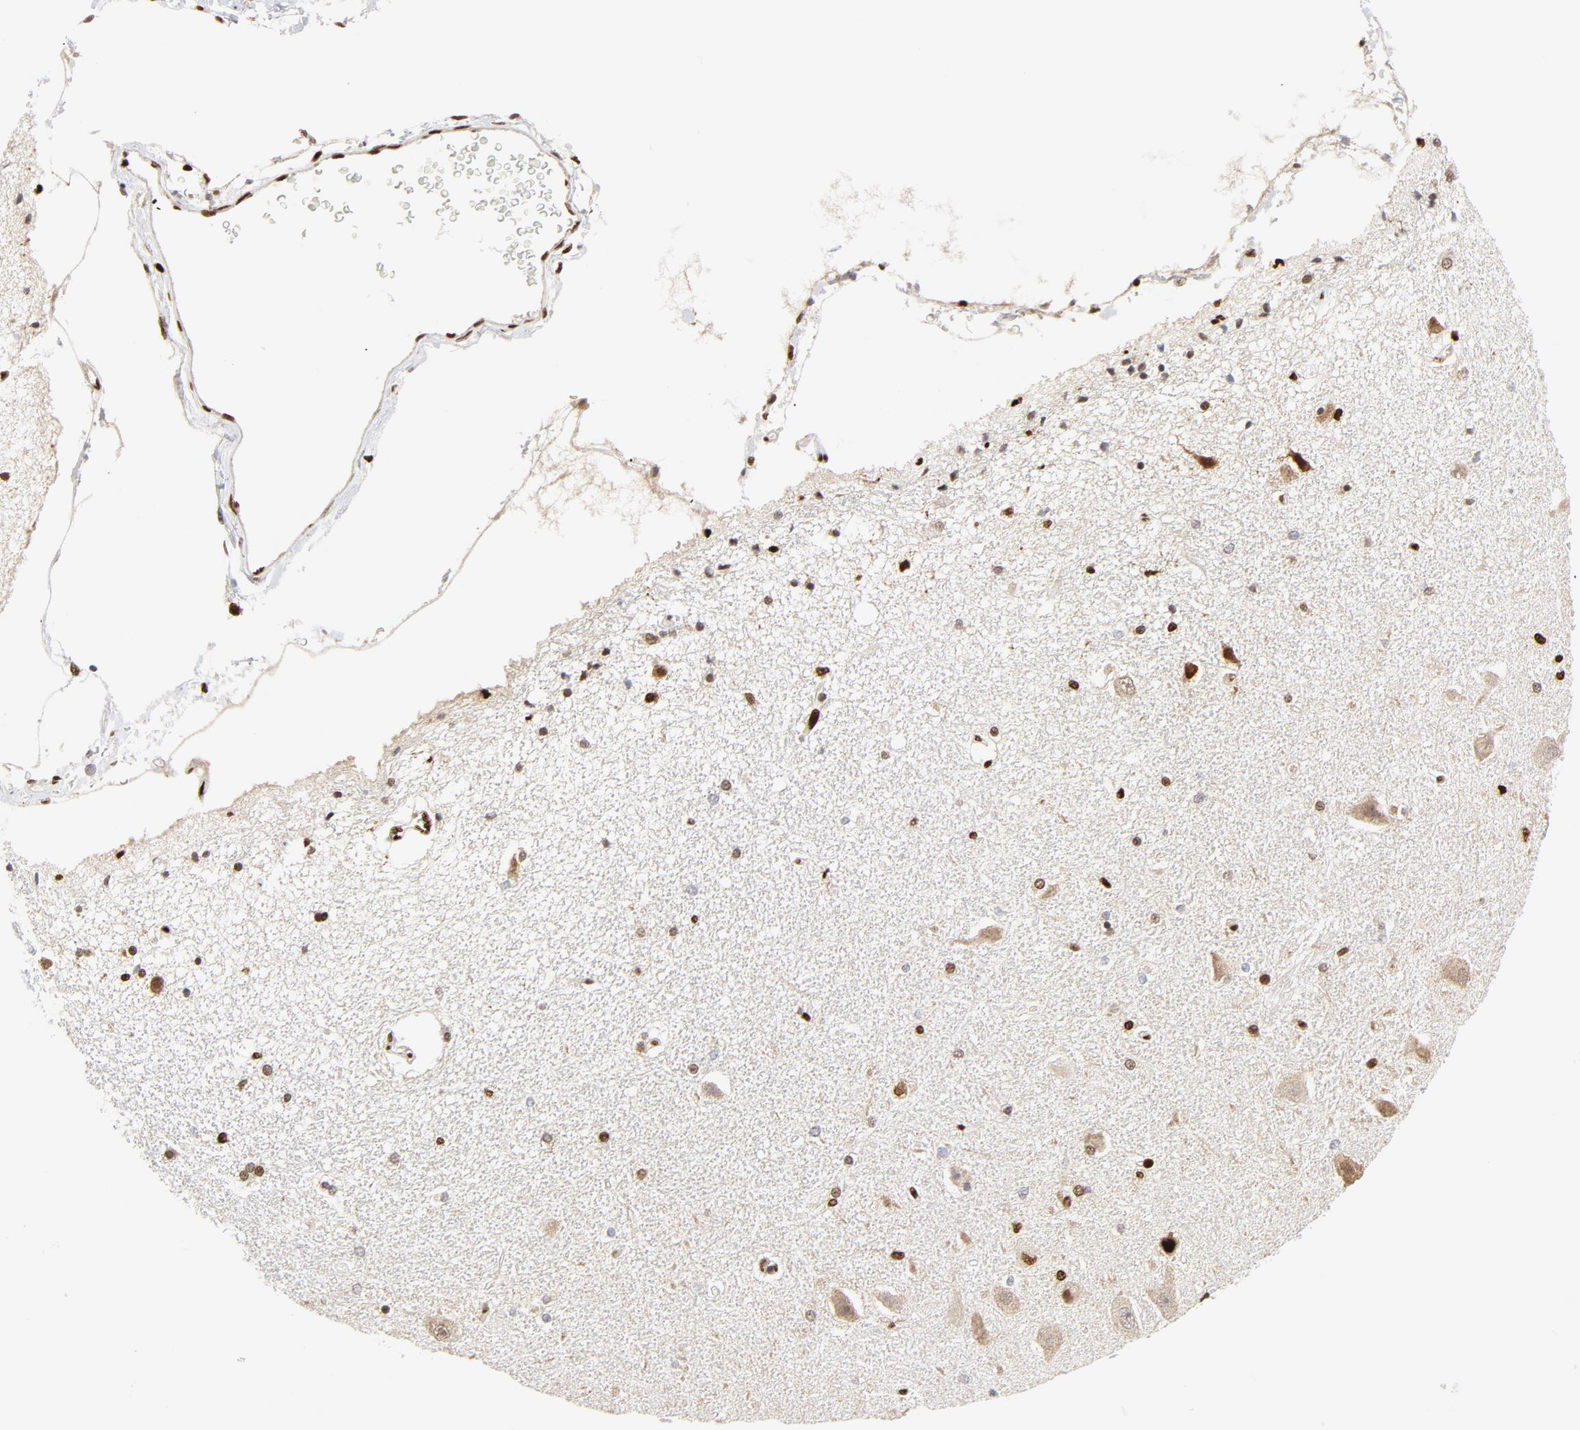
{"staining": {"intensity": "weak", "quantity": "<25%", "location": "nuclear"}, "tissue": "hippocampus", "cell_type": "Glial cells", "image_type": "normal", "snomed": [{"axis": "morphology", "description": "Normal tissue, NOS"}, {"axis": "topography", "description": "Hippocampus"}], "caption": "Glial cells show no significant protein staining in normal hippocampus. The staining was performed using DAB to visualize the protein expression in brown, while the nuclei were stained in blue with hematoxylin (Magnification: 20x).", "gene": "MEF2A", "patient": {"sex": "female", "age": 54}}